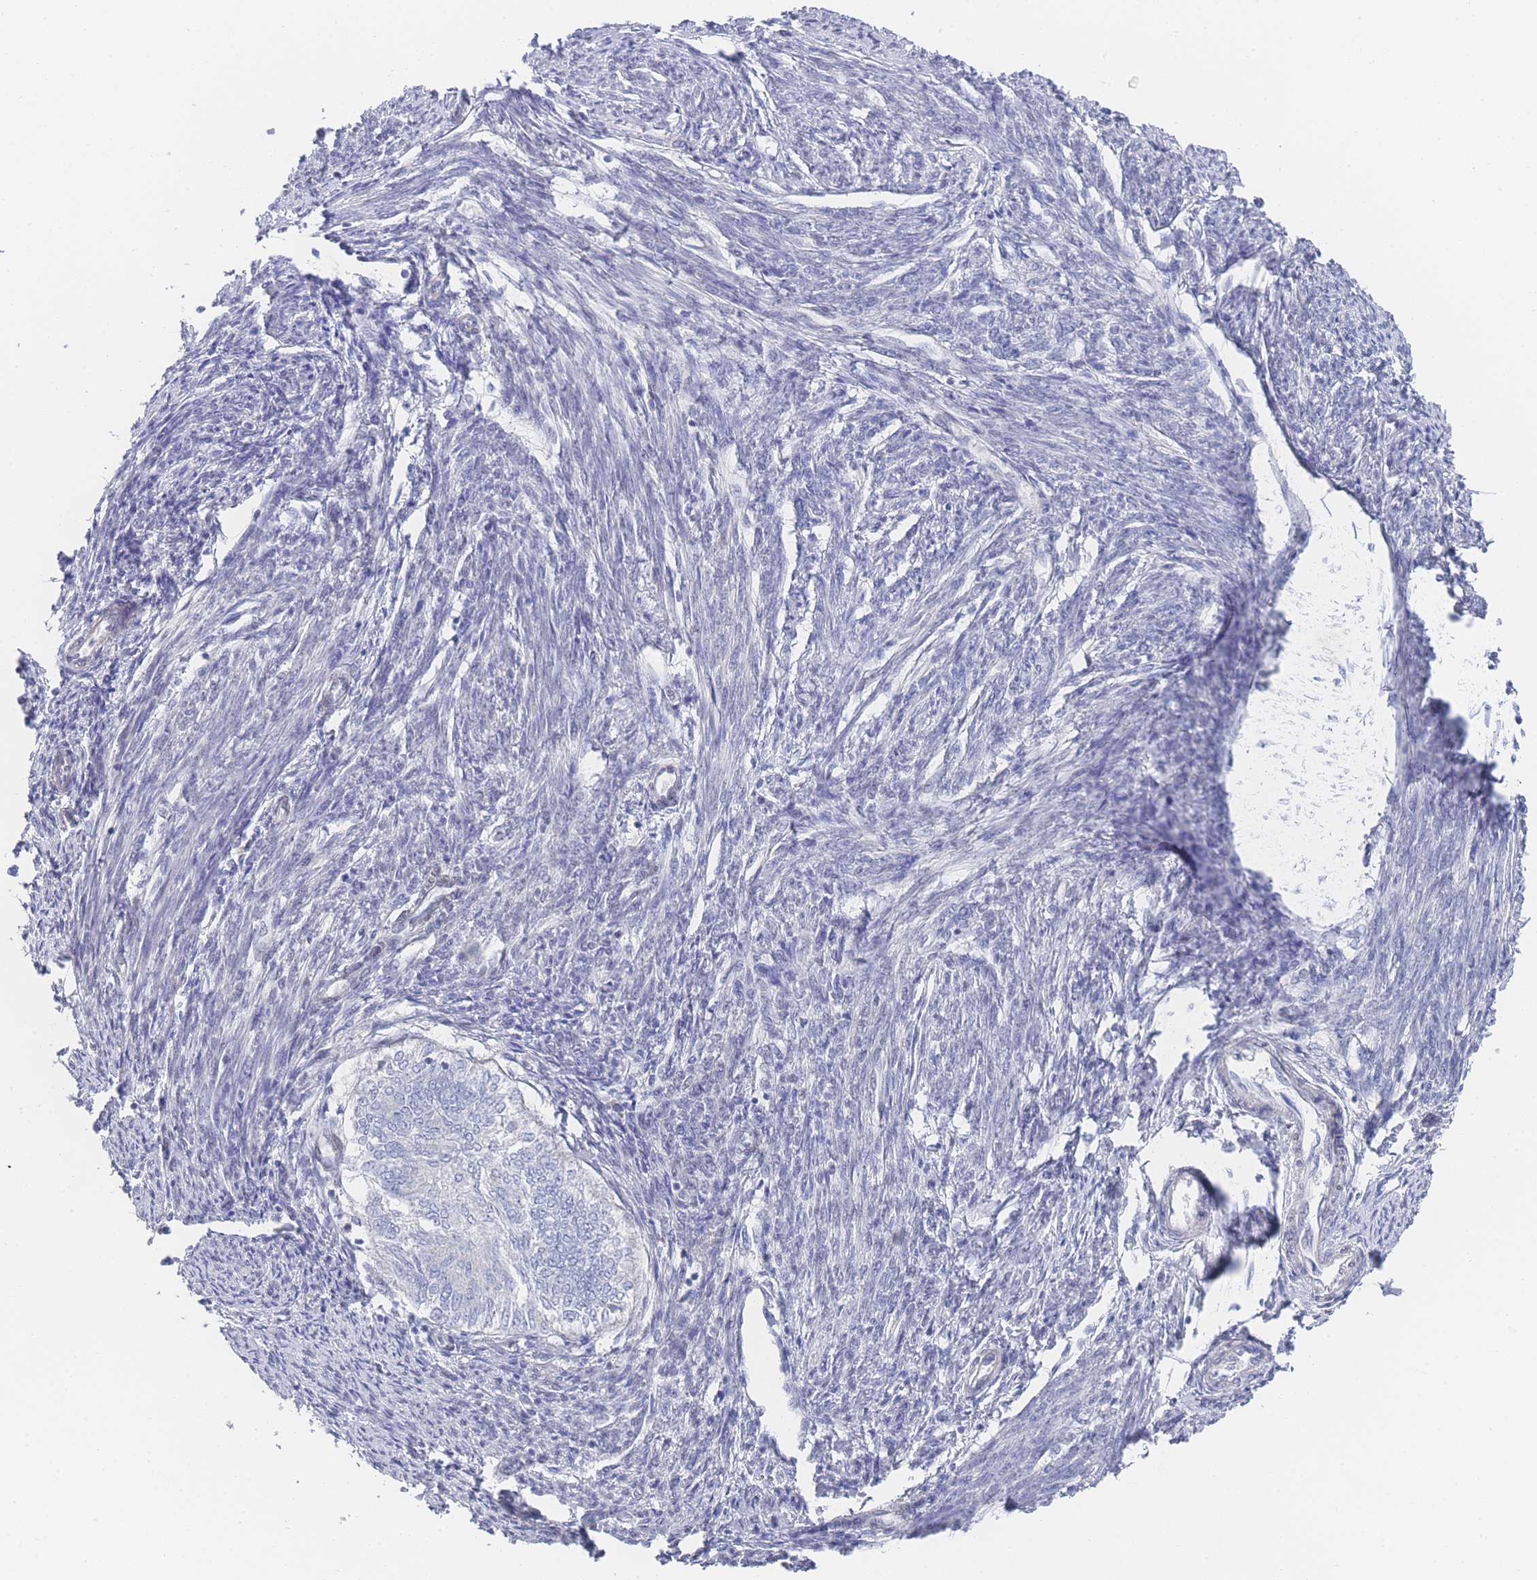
{"staining": {"intensity": "weak", "quantity": "<25%", "location": "nuclear"}, "tissue": "smooth muscle", "cell_type": "Smooth muscle cells", "image_type": "normal", "snomed": [{"axis": "morphology", "description": "Normal tissue, NOS"}, {"axis": "topography", "description": "Smooth muscle"}, {"axis": "topography", "description": "Uterus"}], "caption": "DAB (3,3'-diaminobenzidine) immunohistochemical staining of unremarkable smooth muscle shows no significant expression in smooth muscle cells.", "gene": "ZNF142", "patient": {"sex": "female", "age": 59}}